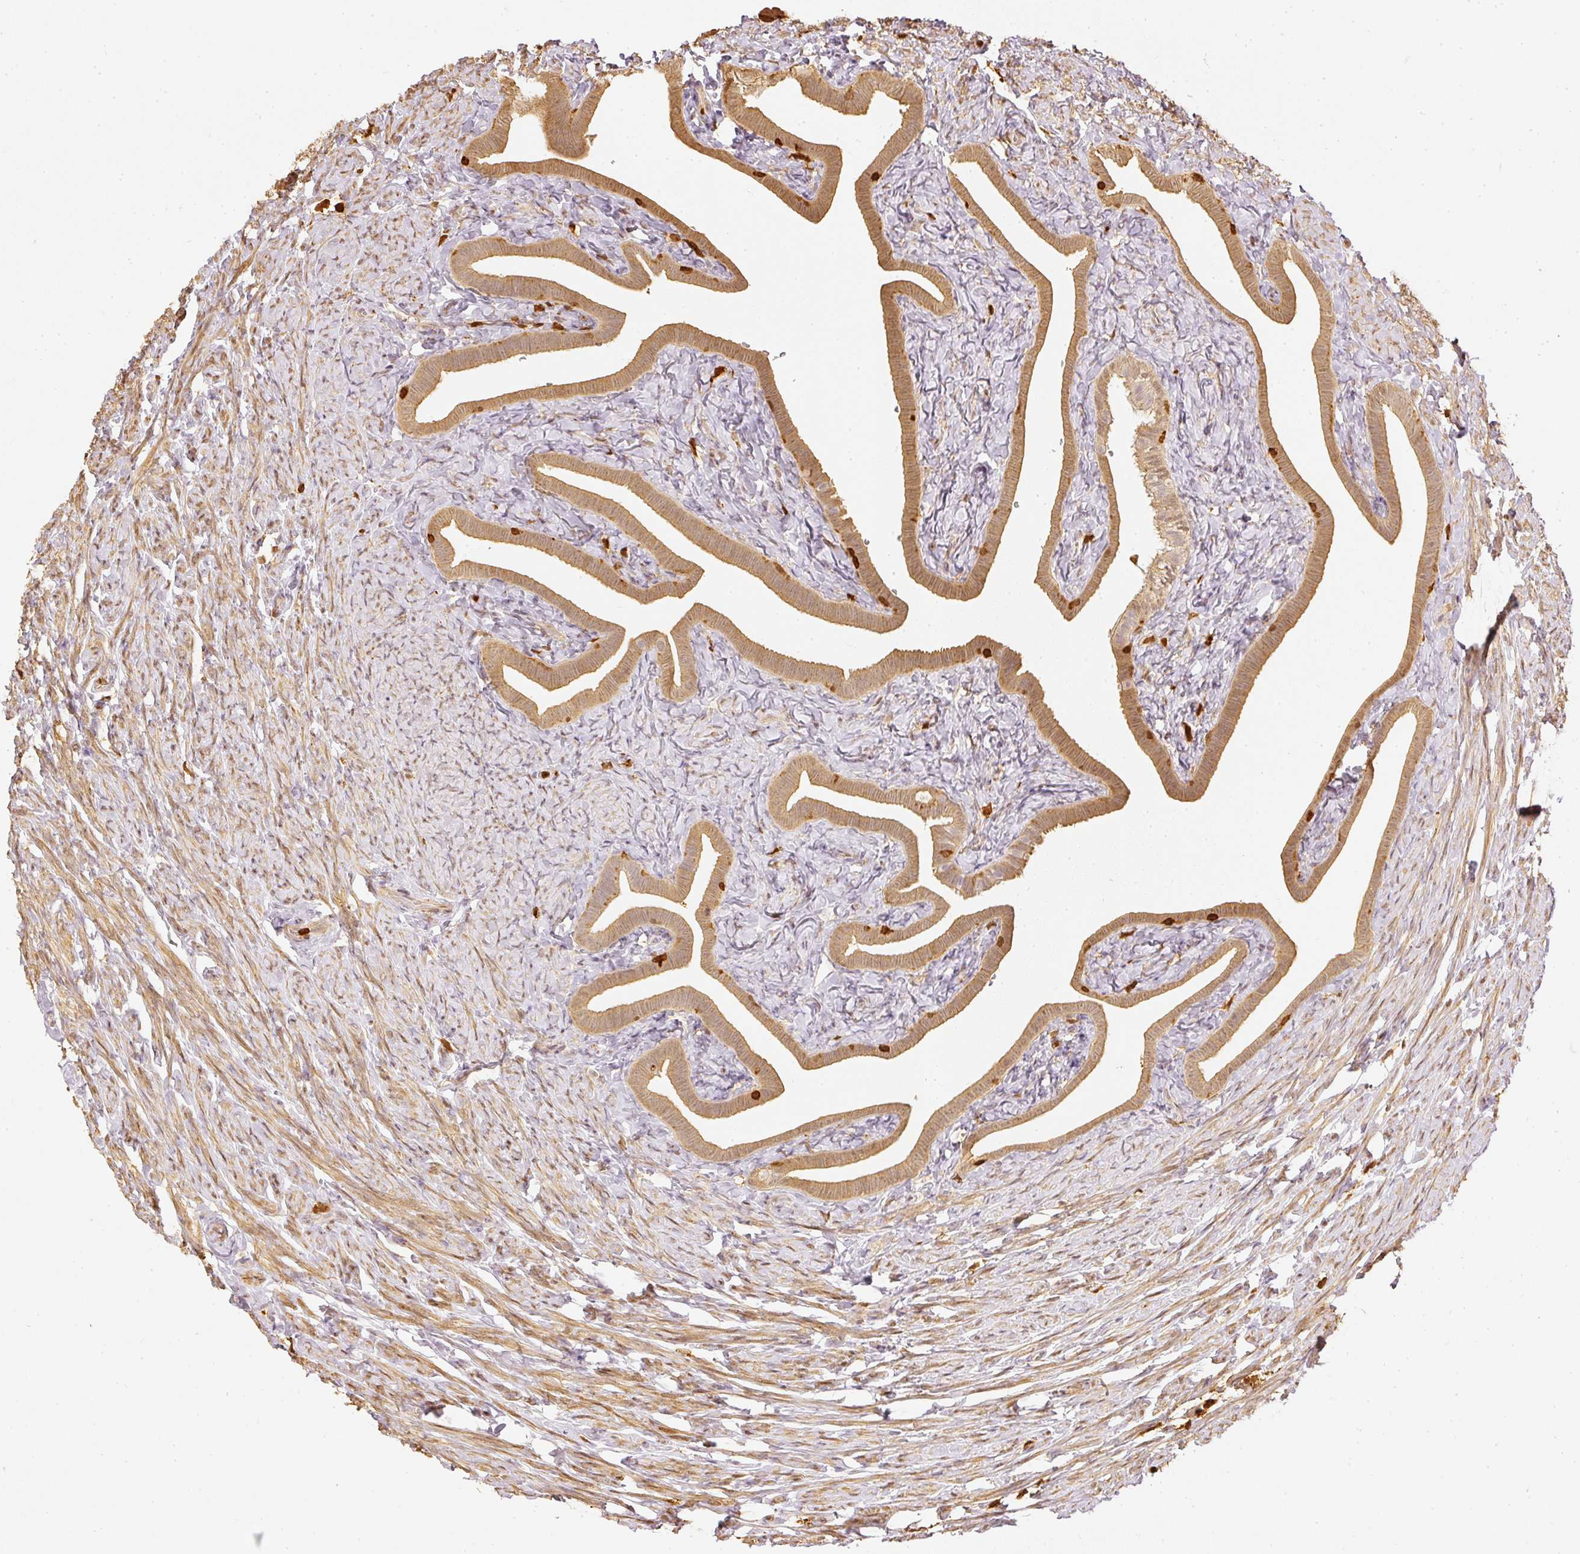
{"staining": {"intensity": "moderate", "quantity": ">75%", "location": "cytoplasmic/membranous"}, "tissue": "fallopian tube", "cell_type": "Glandular cells", "image_type": "normal", "snomed": [{"axis": "morphology", "description": "Normal tissue, NOS"}, {"axis": "topography", "description": "Fallopian tube"}], "caption": "Protein staining shows moderate cytoplasmic/membranous expression in approximately >75% of glandular cells in normal fallopian tube. (brown staining indicates protein expression, while blue staining denotes nuclei).", "gene": "PFN1", "patient": {"sex": "female", "age": 69}}